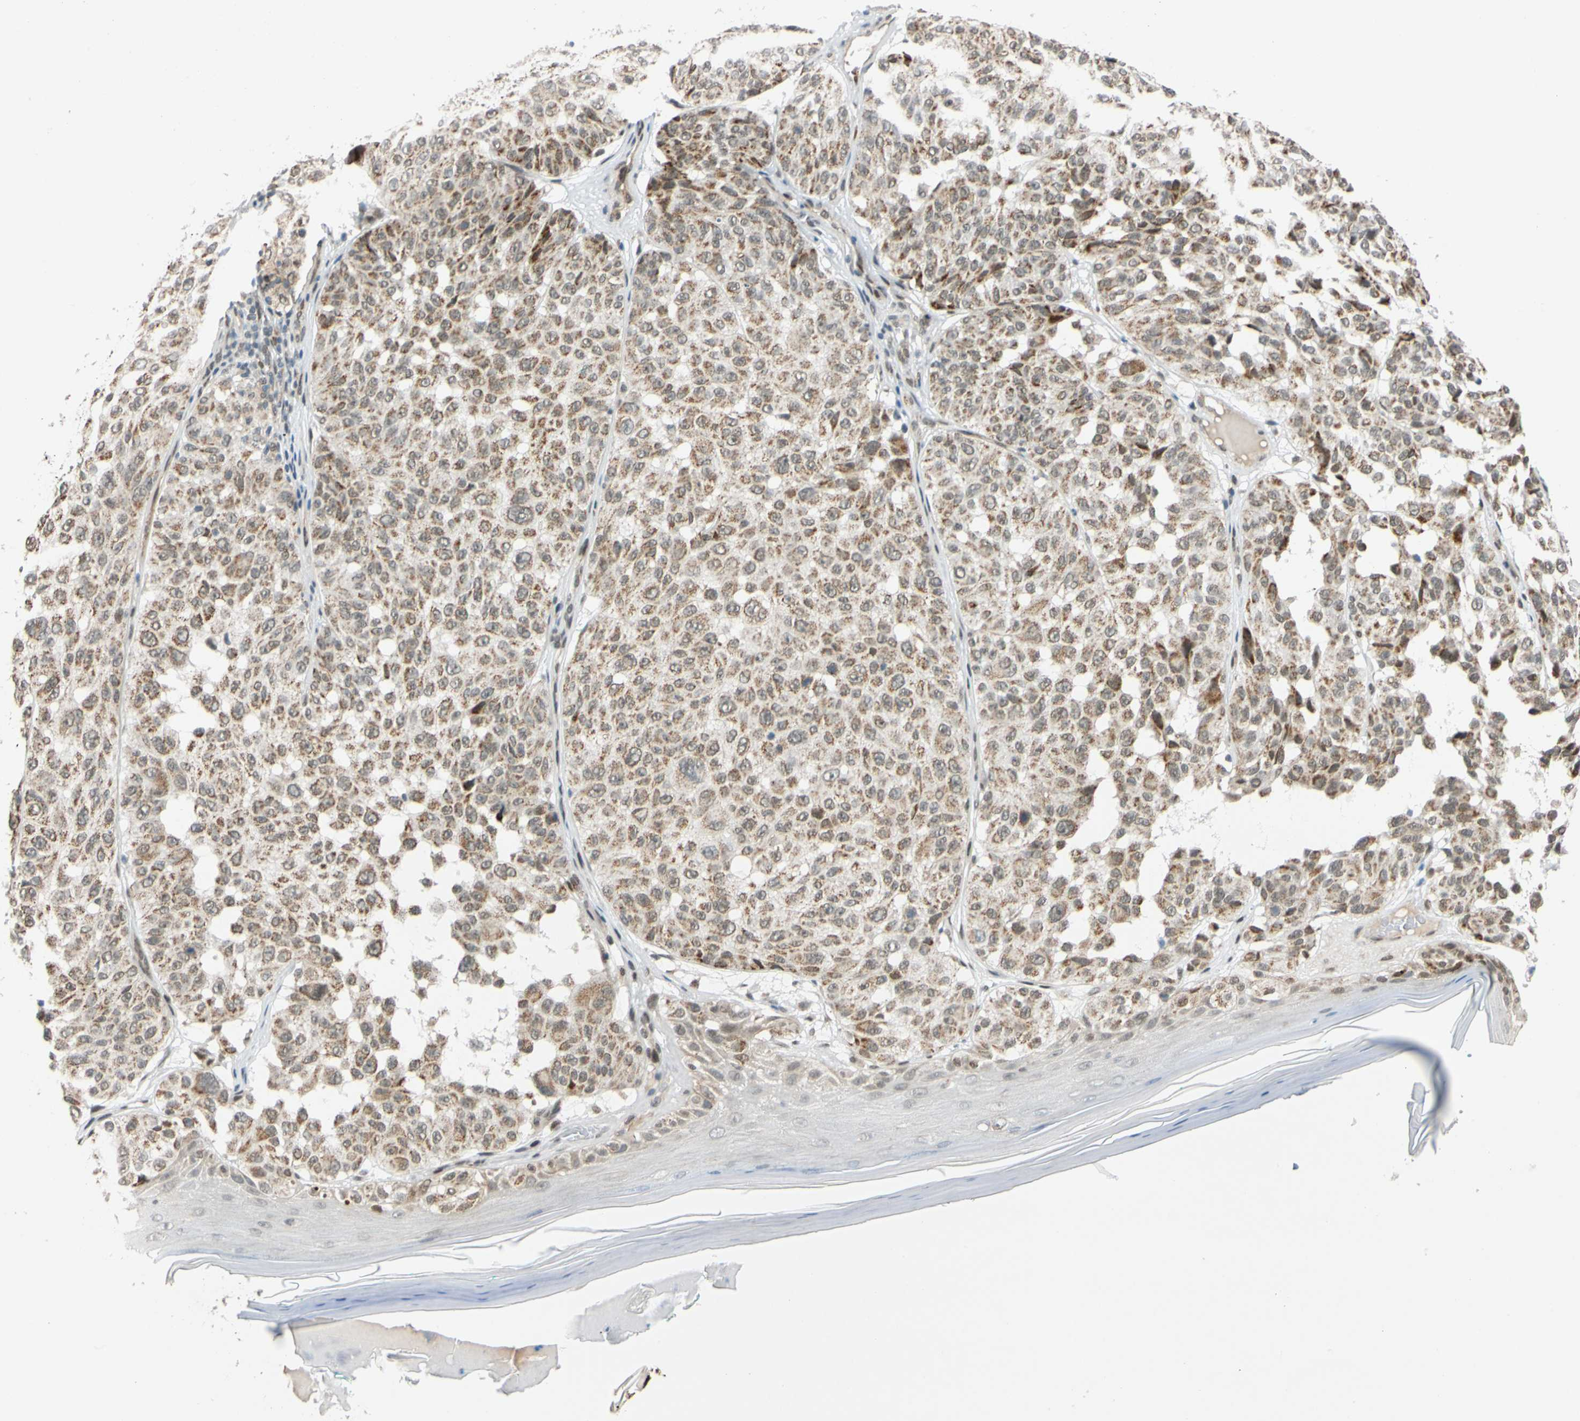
{"staining": {"intensity": "moderate", "quantity": ">75%", "location": "cytoplasmic/membranous"}, "tissue": "melanoma", "cell_type": "Tumor cells", "image_type": "cancer", "snomed": [{"axis": "morphology", "description": "Malignant melanoma, NOS"}, {"axis": "topography", "description": "Skin"}], "caption": "Moderate cytoplasmic/membranous positivity is present in about >75% of tumor cells in malignant melanoma. The staining is performed using DAB (3,3'-diaminobenzidine) brown chromogen to label protein expression. The nuclei are counter-stained blue using hematoxylin.", "gene": "POGZ", "patient": {"sex": "female", "age": 46}}